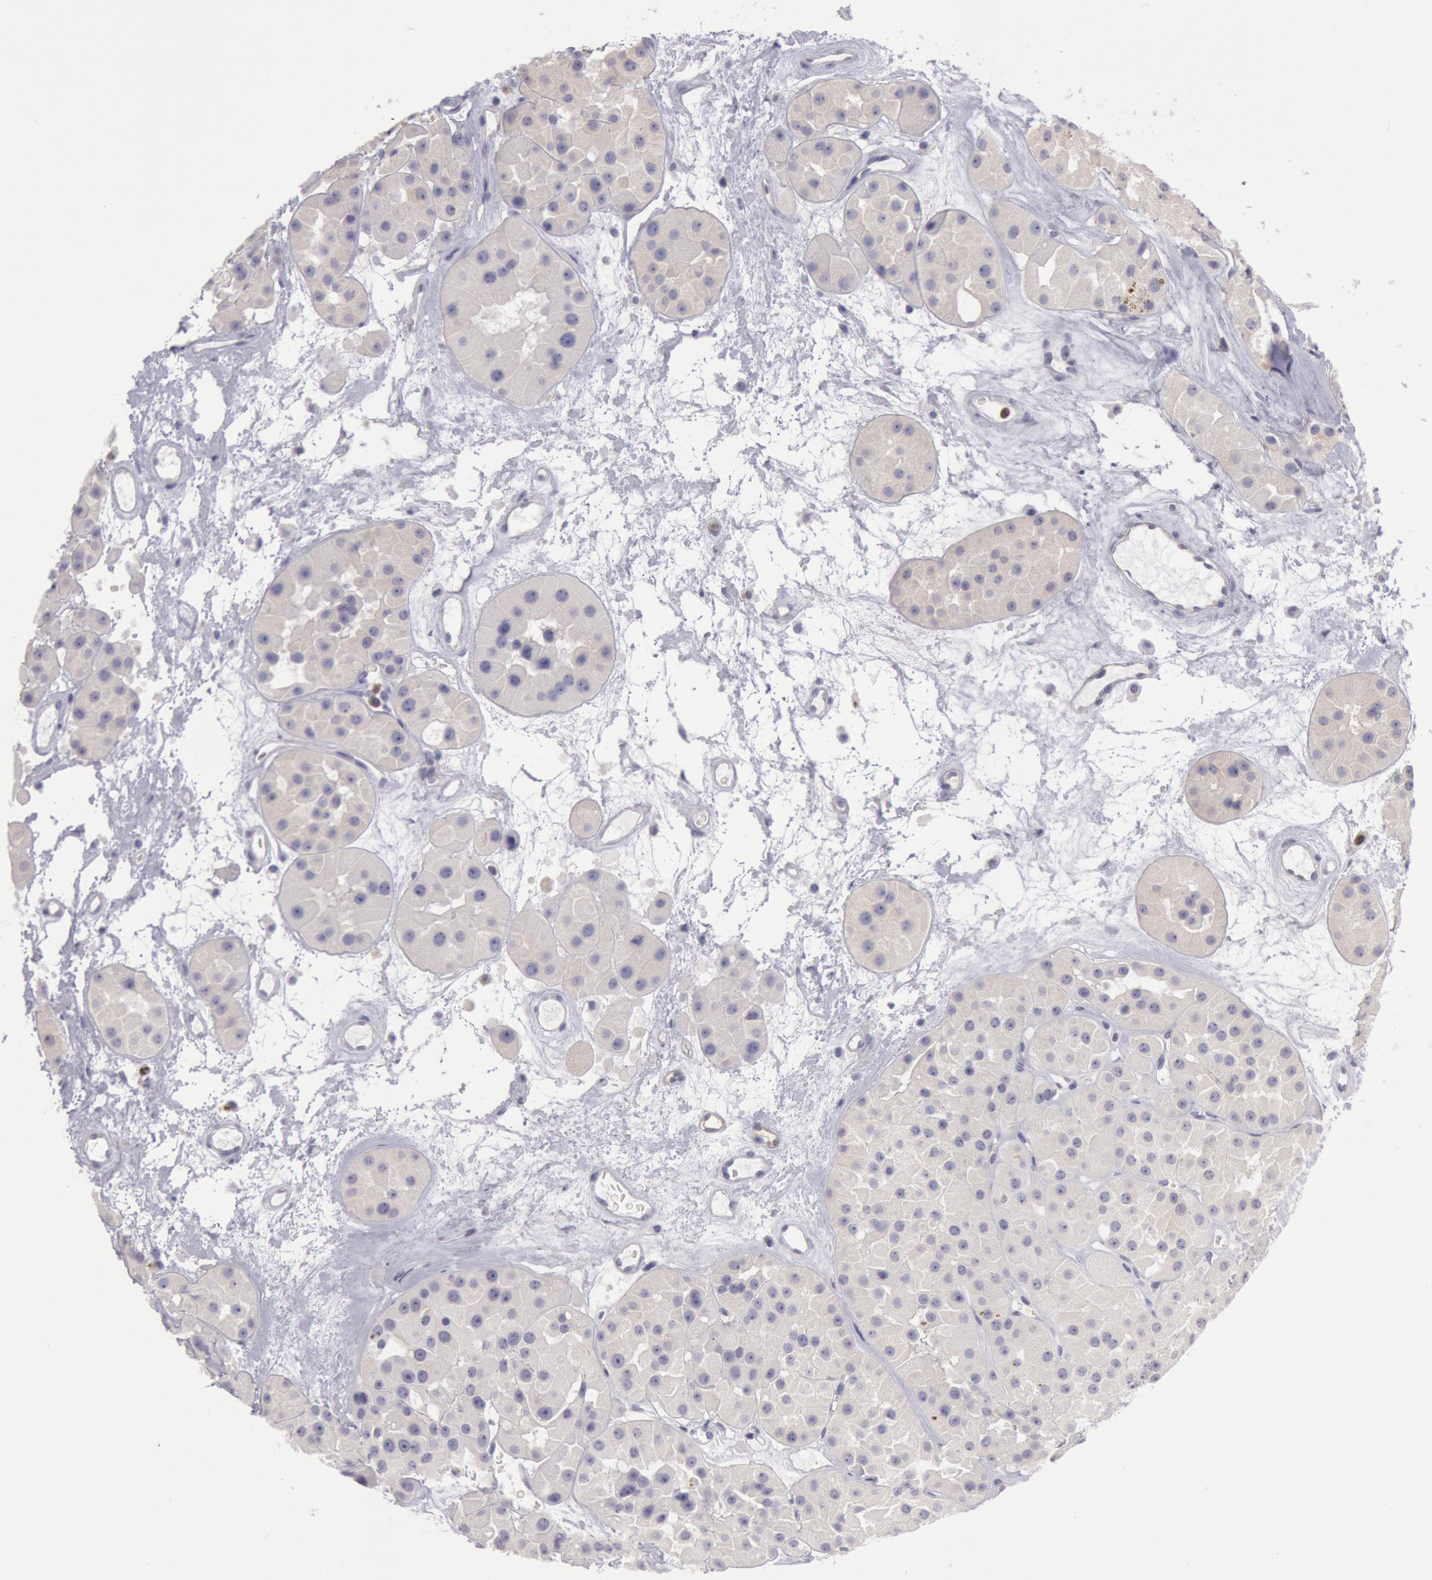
{"staining": {"intensity": "negative", "quantity": "none", "location": "none"}, "tissue": "renal cancer", "cell_type": "Tumor cells", "image_type": "cancer", "snomed": [{"axis": "morphology", "description": "Adenocarcinoma, uncertain malignant potential"}, {"axis": "topography", "description": "Kidney"}], "caption": "Immunohistochemical staining of human renal adenocarcinoma,  uncertain malignant potential demonstrates no significant staining in tumor cells.", "gene": "RAB27A", "patient": {"sex": "male", "age": 63}}